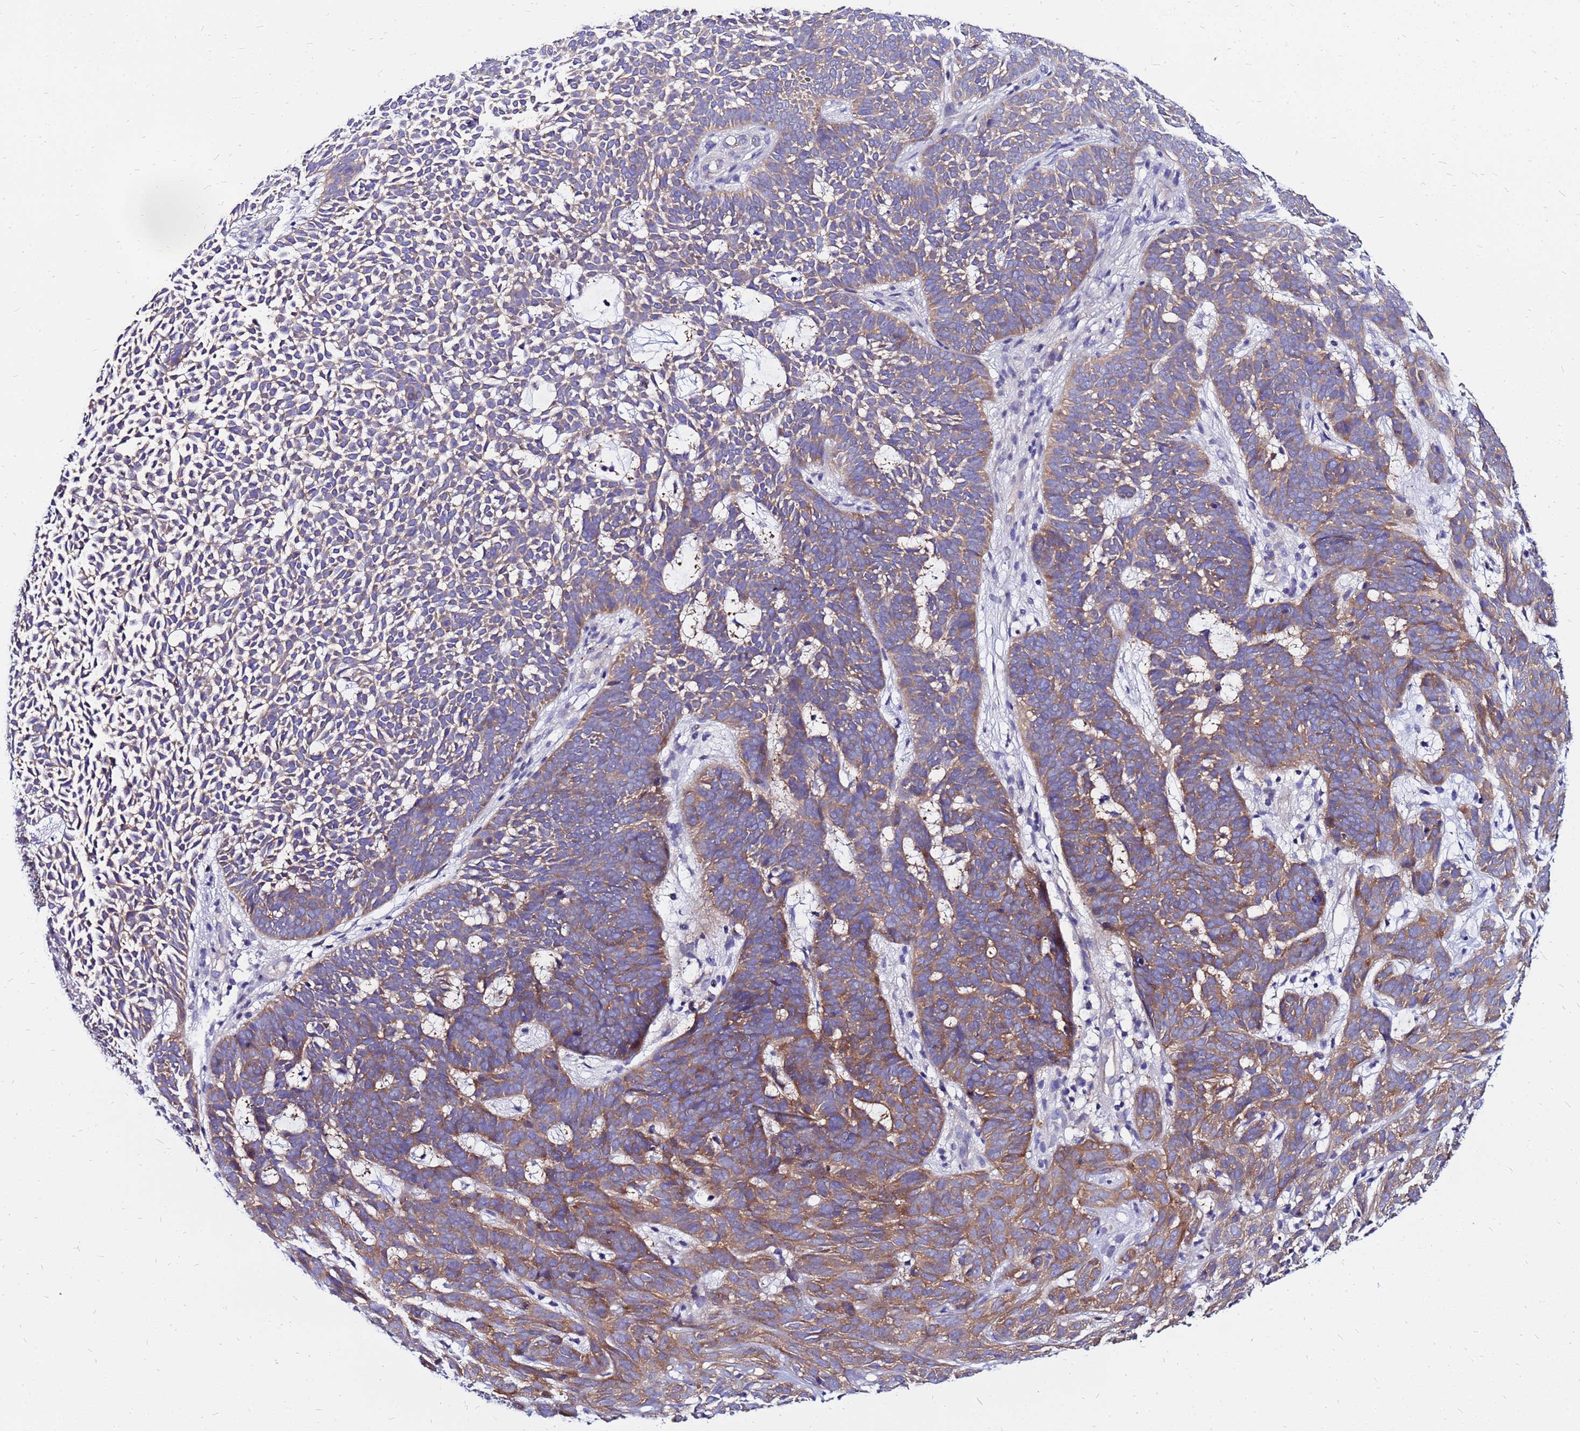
{"staining": {"intensity": "moderate", "quantity": ">75%", "location": "cytoplasmic/membranous"}, "tissue": "skin cancer", "cell_type": "Tumor cells", "image_type": "cancer", "snomed": [{"axis": "morphology", "description": "Basal cell carcinoma"}, {"axis": "topography", "description": "Skin"}], "caption": "A micrograph of basal cell carcinoma (skin) stained for a protein exhibits moderate cytoplasmic/membranous brown staining in tumor cells.", "gene": "ARHGEF5", "patient": {"sex": "female", "age": 78}}